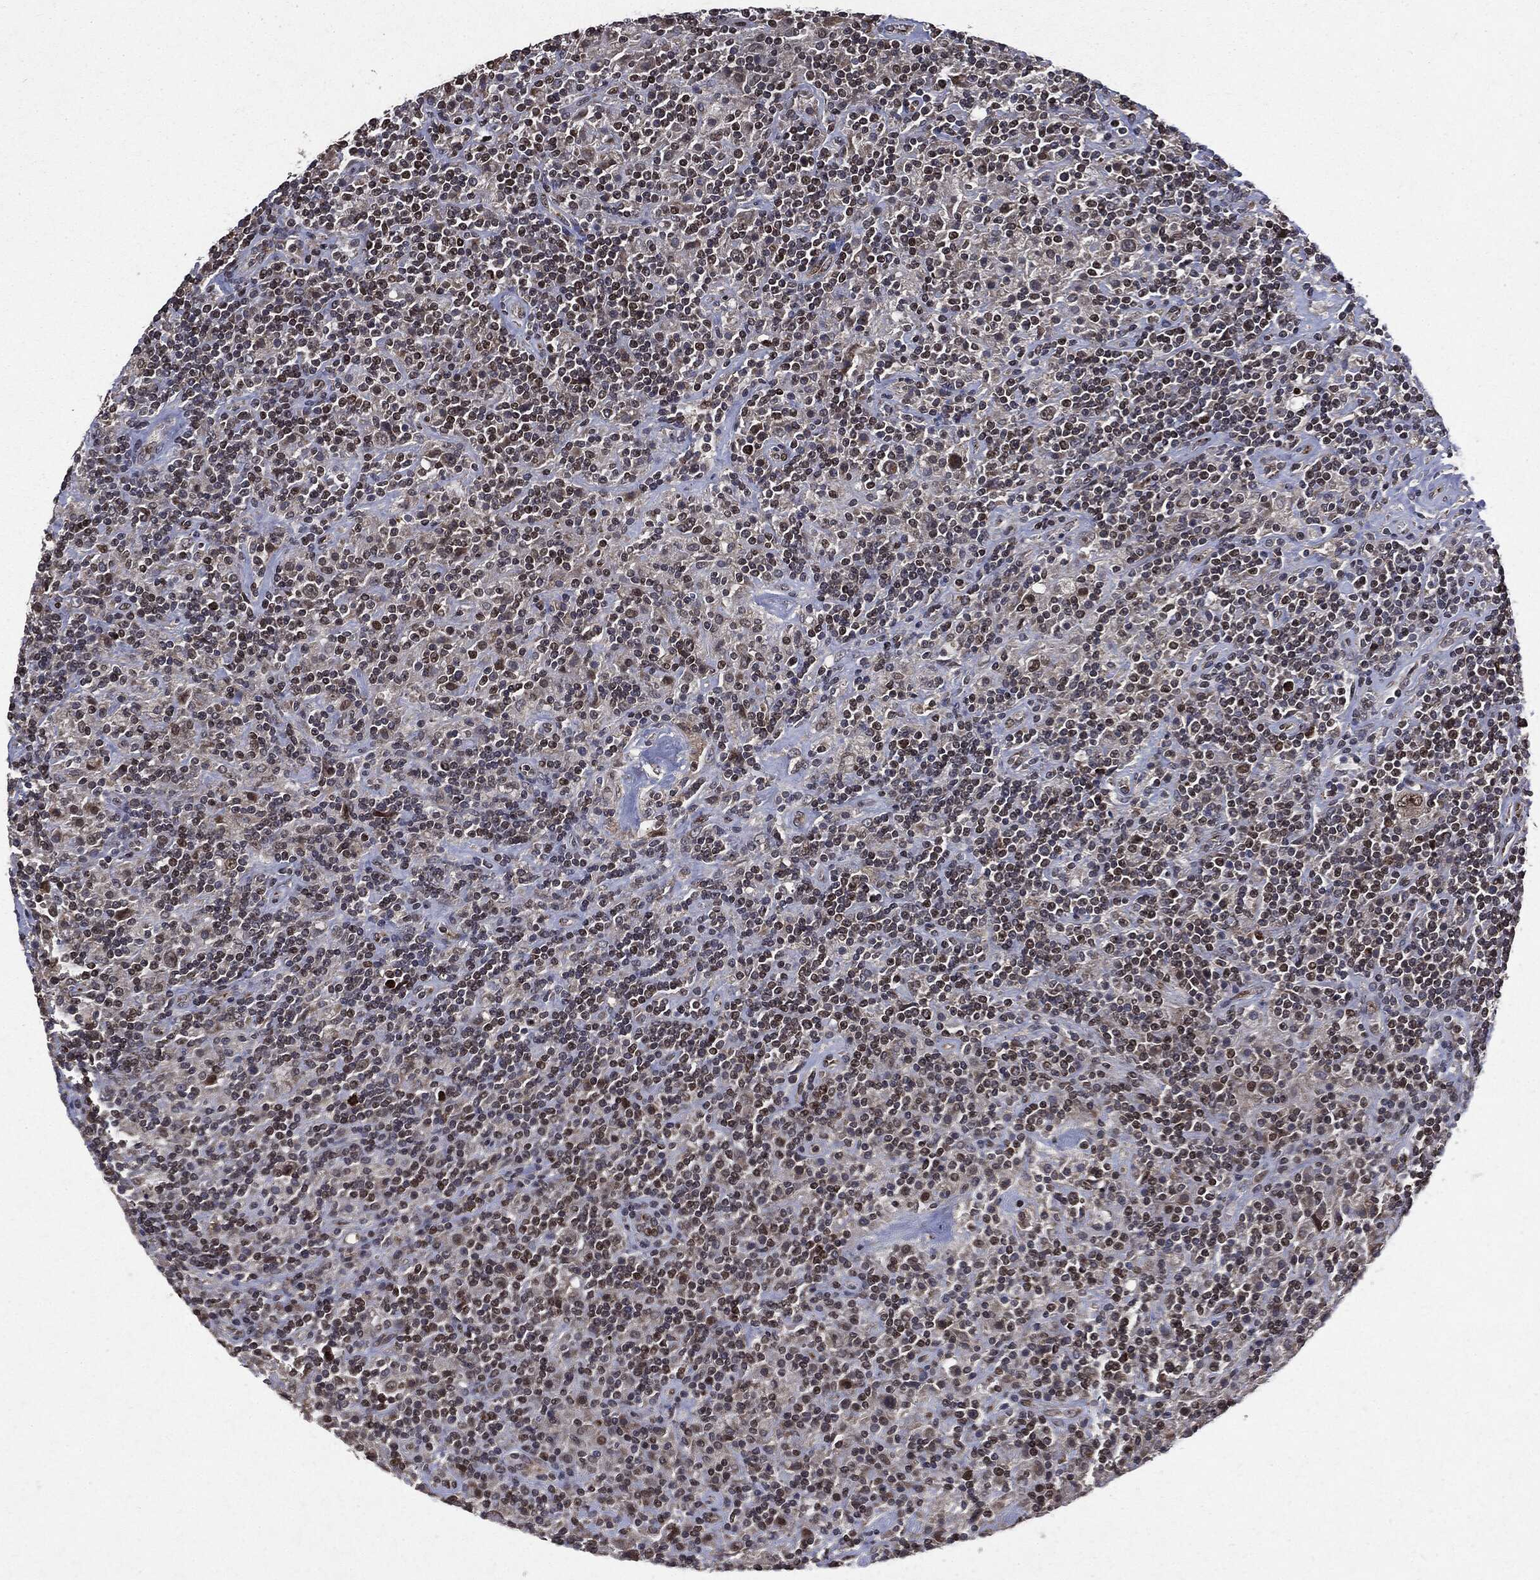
{"staining": {"intensity": "moderate", "quantity": ">75%", "location": "cytoplasmic/membranous"}, "tissue": "lymphoma", "cell_type": "Tumor cells", "image_type": "cancer", "snomed": [{"axis": "morphology", "description": "Hodgkin's disease, NOS"}, {"axis": "topography", "description": "Lymph node"}], "caption": "High-magnification brightfield microscopy of Hodgkin's disease stained with DAB (brown) and counterstained with hematoxylin (blue). tumor cells exhibit moderate cytoplasmic/membranous staining is identified in approximately>75% of cells. (Stains: DAB (3,3'-diaminobenzidine) in brown, nuclei in blue, Microscopy: brightfield microscopy at high magnification).", "gene": "PLPPR2", "patient": {"sex": "male", "age": 70}}